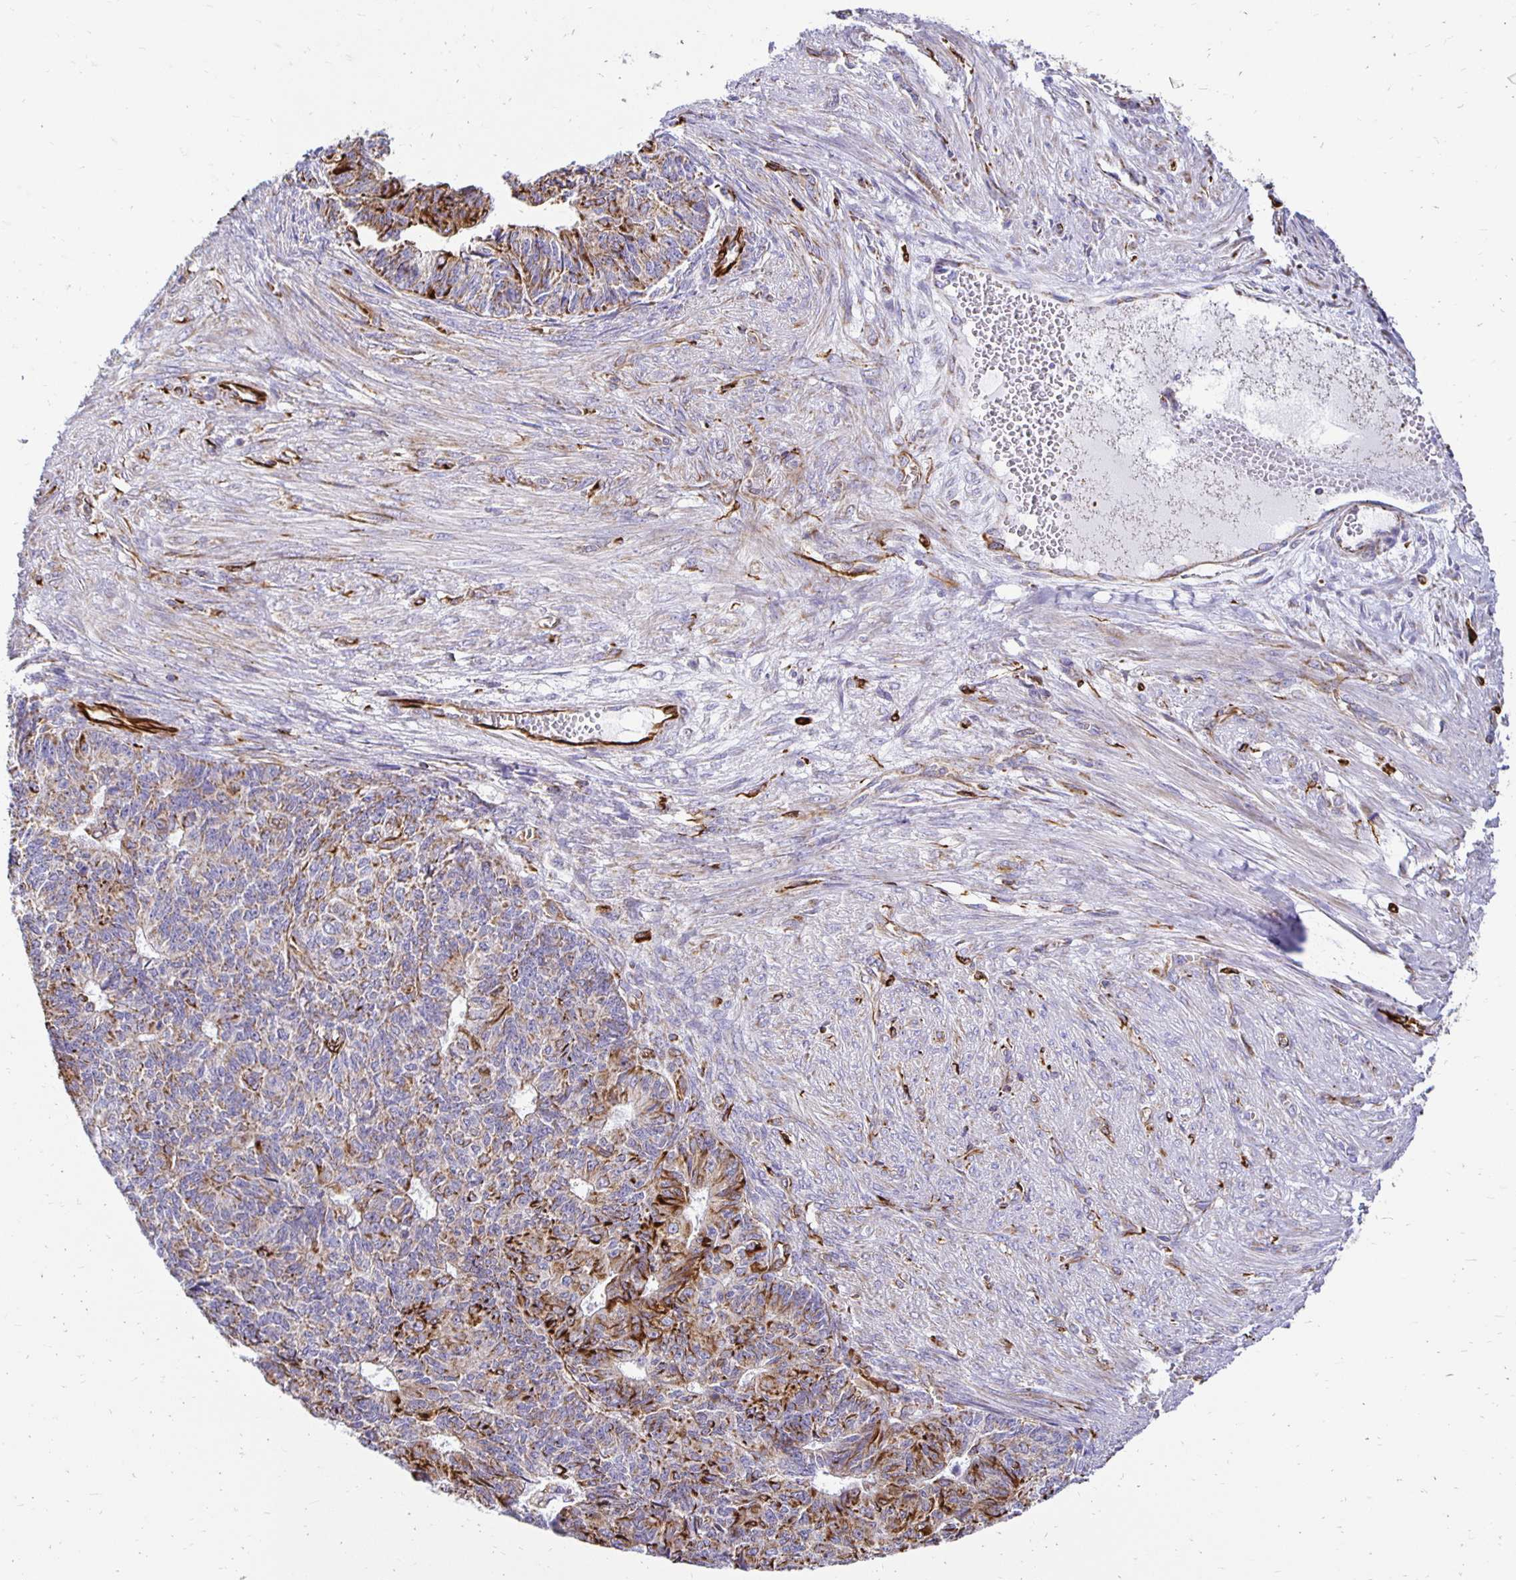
{"staining": {"intensity": "moderate", "quantity": "25%-75%", "location": "cytoplasmic/membranous"}, "tissue": "endometrial cancer", "cell_type": "Tumor cells", "image_type": "cancer", "snomed": [{"axis": "morphology", "description": "Adenocarcinoma, NOS"}, {"axis": "topography", "description": "Endometrium"}], "caption": "An image showing moderate cytoplasmic/membranous staining in approximately 25%-75% of tumor cells in endometrial adenocarcinoma, as visualized by brown immunohistochemical staining.", "gene": "PLAAT2", "patient": {"sex": "female", "age": 32}}